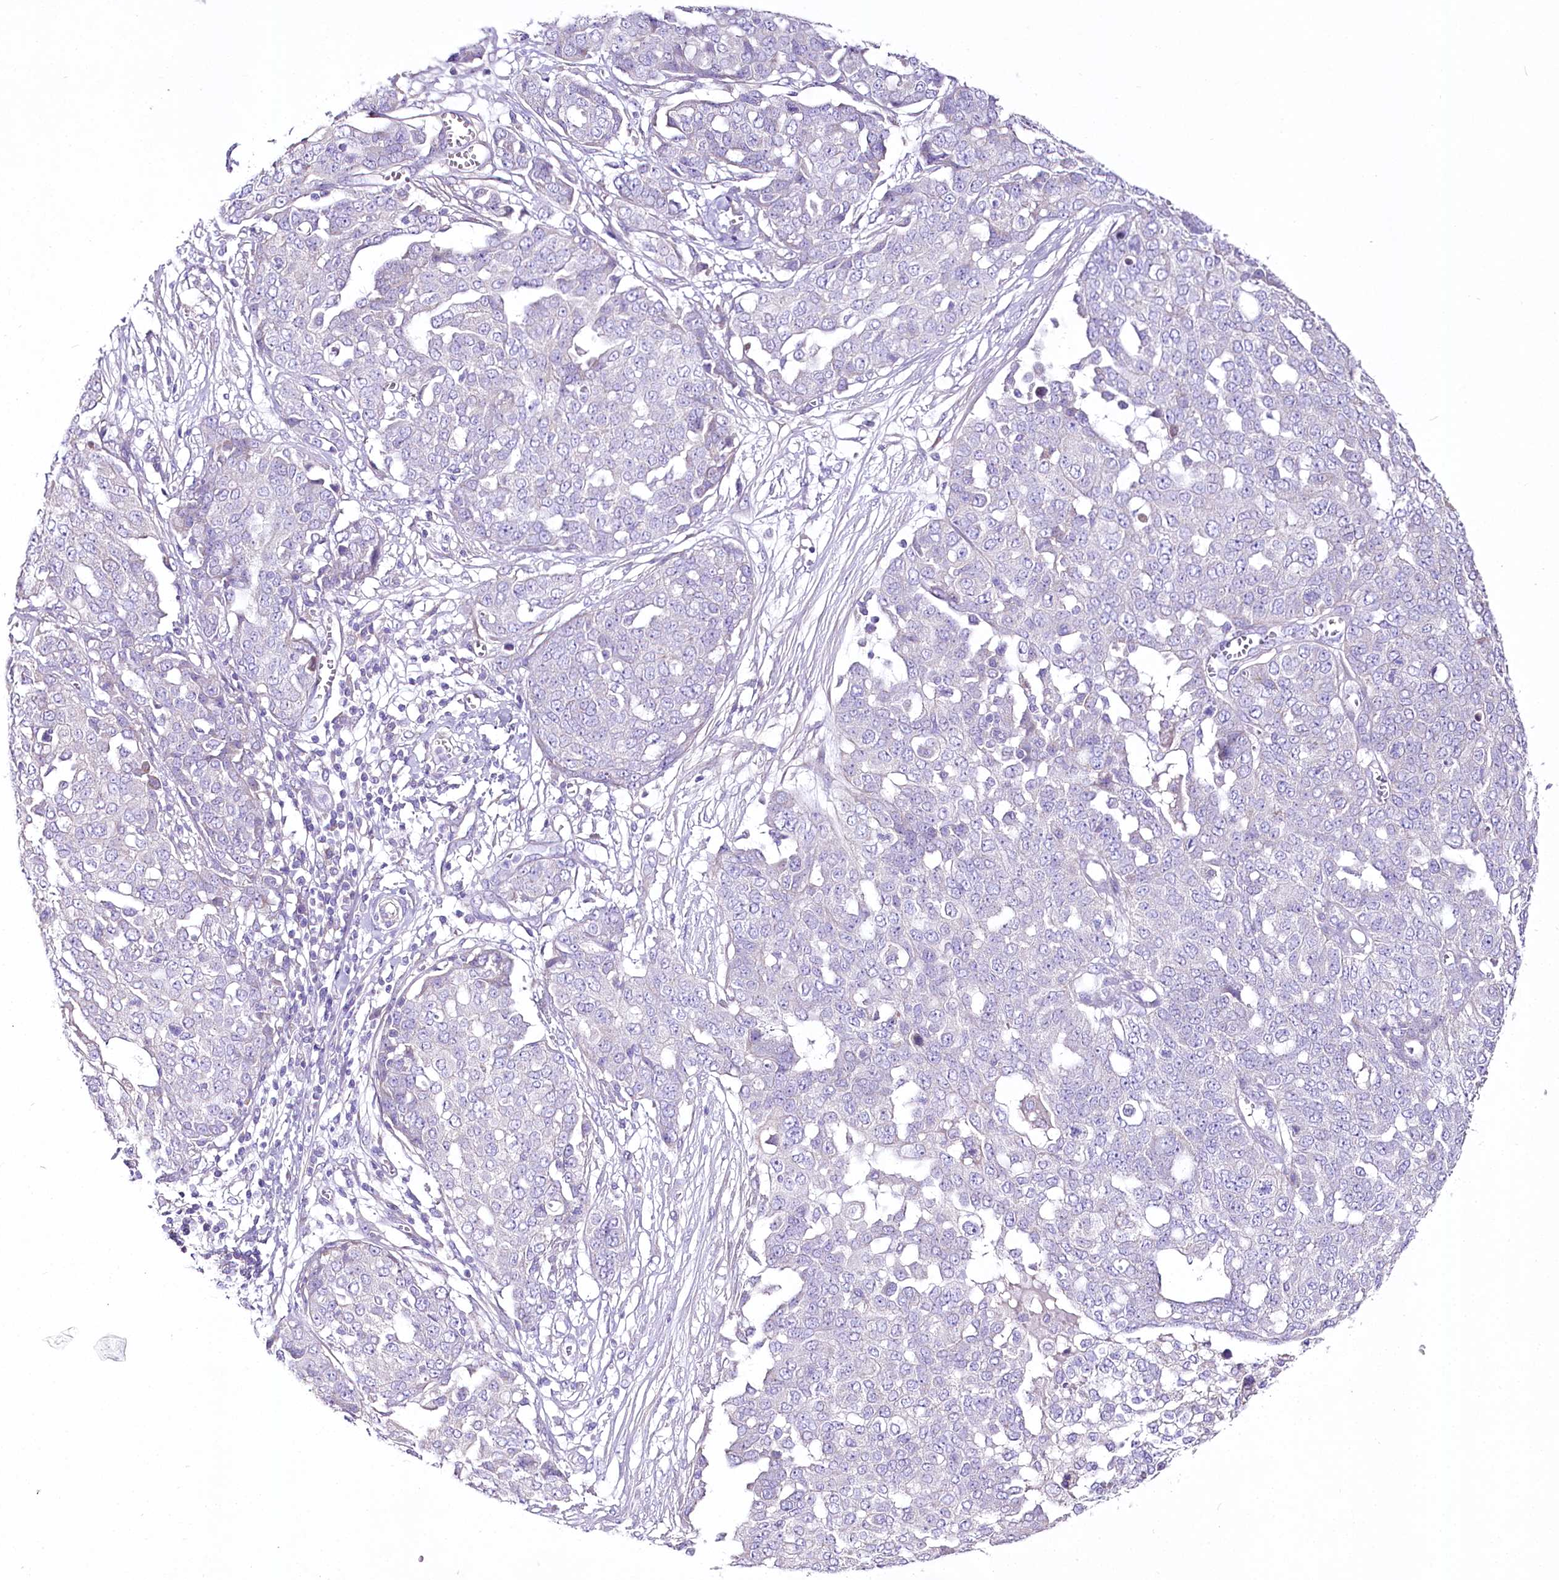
{"staining": {"intensity": "negative", "quantity": "none", "location": "none"}, "tissue": "ovarian cancer", "cell_type": "Tumor cells", "image_type": "cancer", "snomed": [{"axis": "morphology", "description": "Cystadenocarcinoma, serous, NOS"}, {"axis": "topography", "description": "Soft tissue"}, {"axis": "topography", "description": "Ovary"}], "caption": "Immunohistochemistry micrograph of ovarian cancer (serous cystadenocarcinoma) stained for a protein (brown), which reveals no staining in tumor cells. The staining is performed using DAB (3,3'-diaminobenzidine) brown chromogen with nuclei counter-stained in using hematoxylin.", "gene": "LRRC14B", "patient": {"sex": "female", "age": 57}}